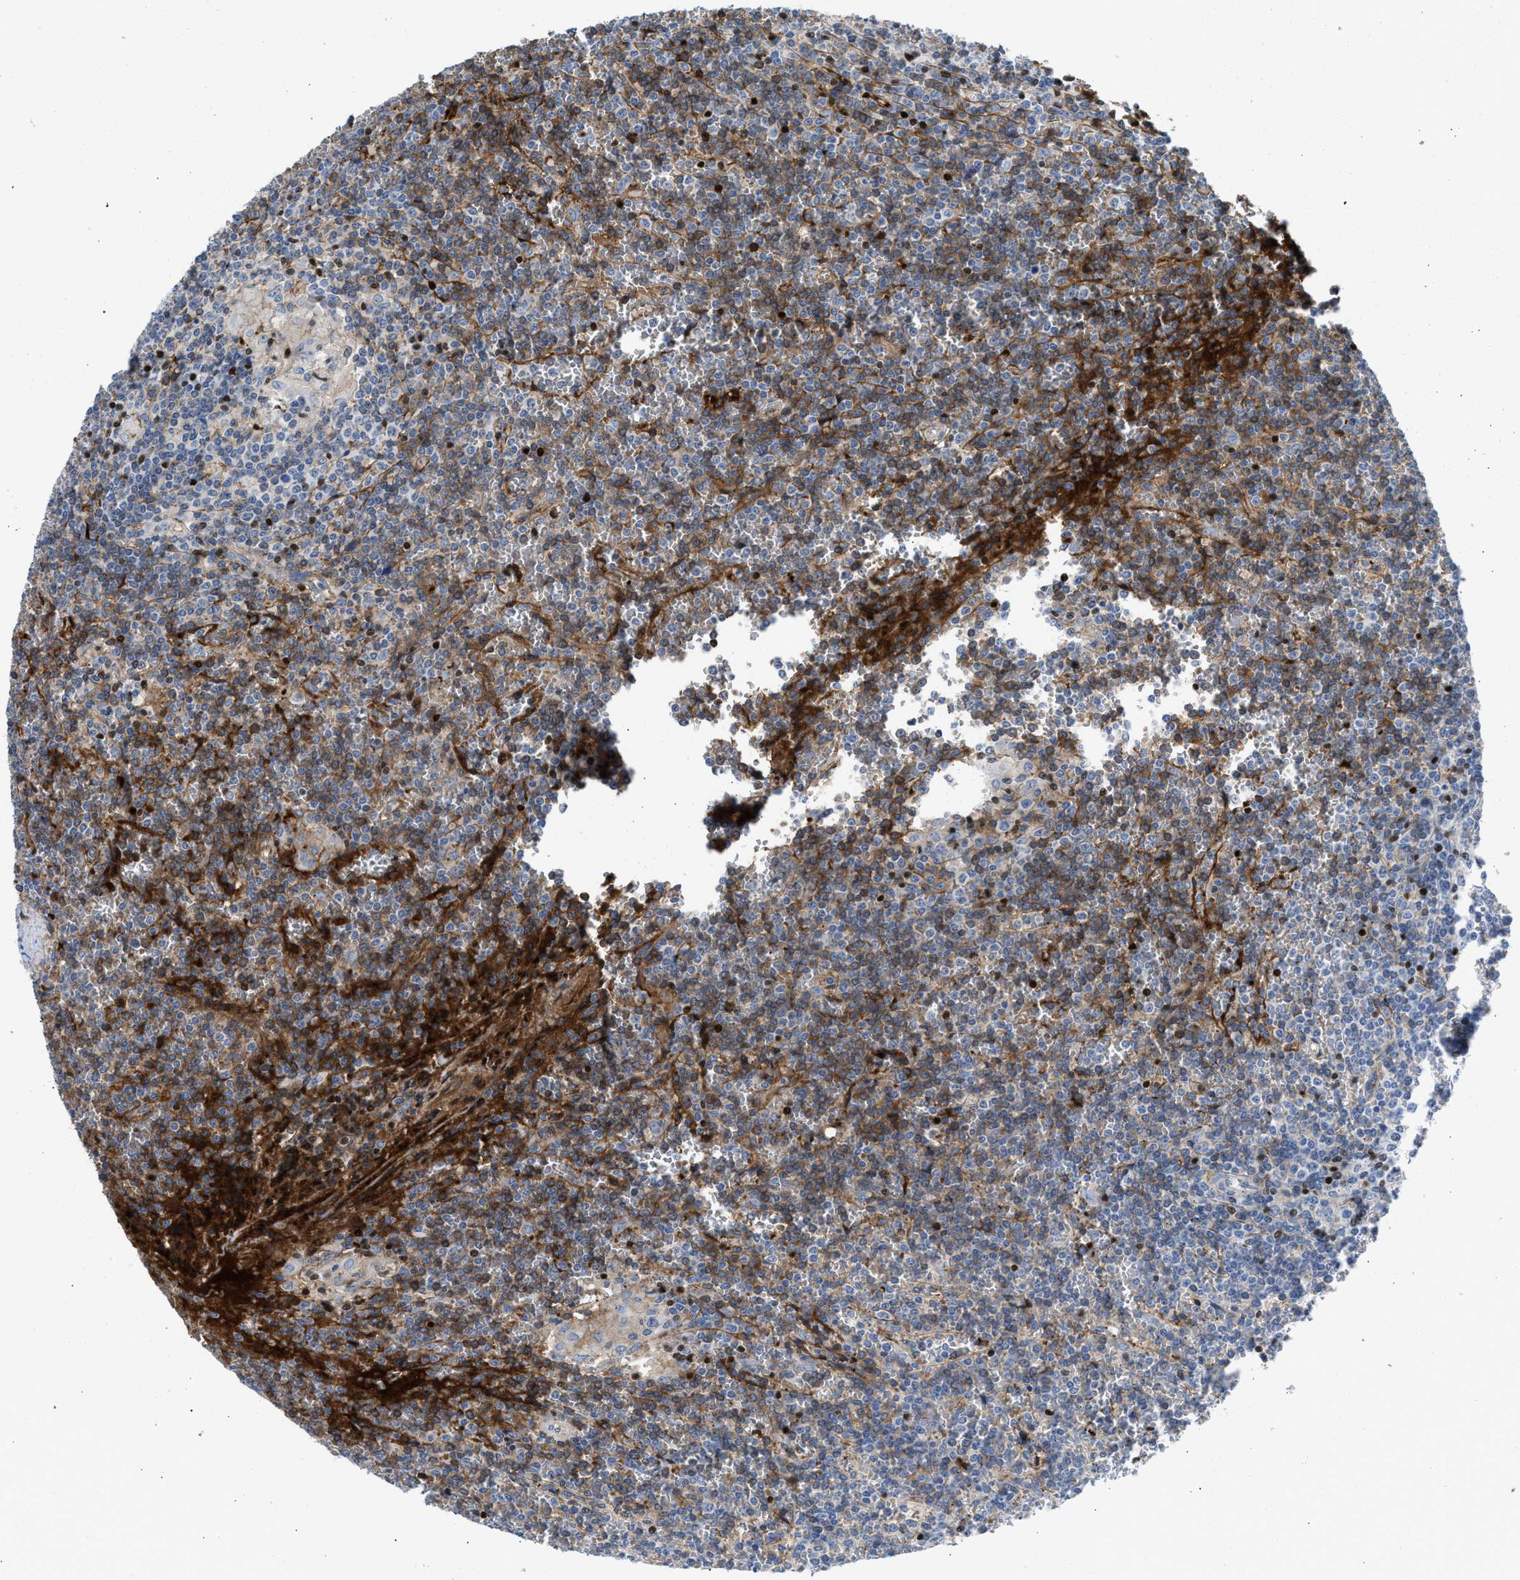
{"staining": {"intensity": "negative", "quantity": "none", "location": "none"}, "tissue": "lymphoma", "cell_type": "Tumor cells", "image_type": "cancer", "snomed": [{"axis": "morphology", "description": "Malignant lymphoma, non-Hodgkin's type, Low grade"}, {"axis": "topography", "description": "Spleen"}], "caption": "Immunohistochemistry photomicrograph of lymphoma stained for a protein (brown), which displays no expression in tumor cells.", "gene": "LEF1", "patient": {"sex": "female", "age": 19}}